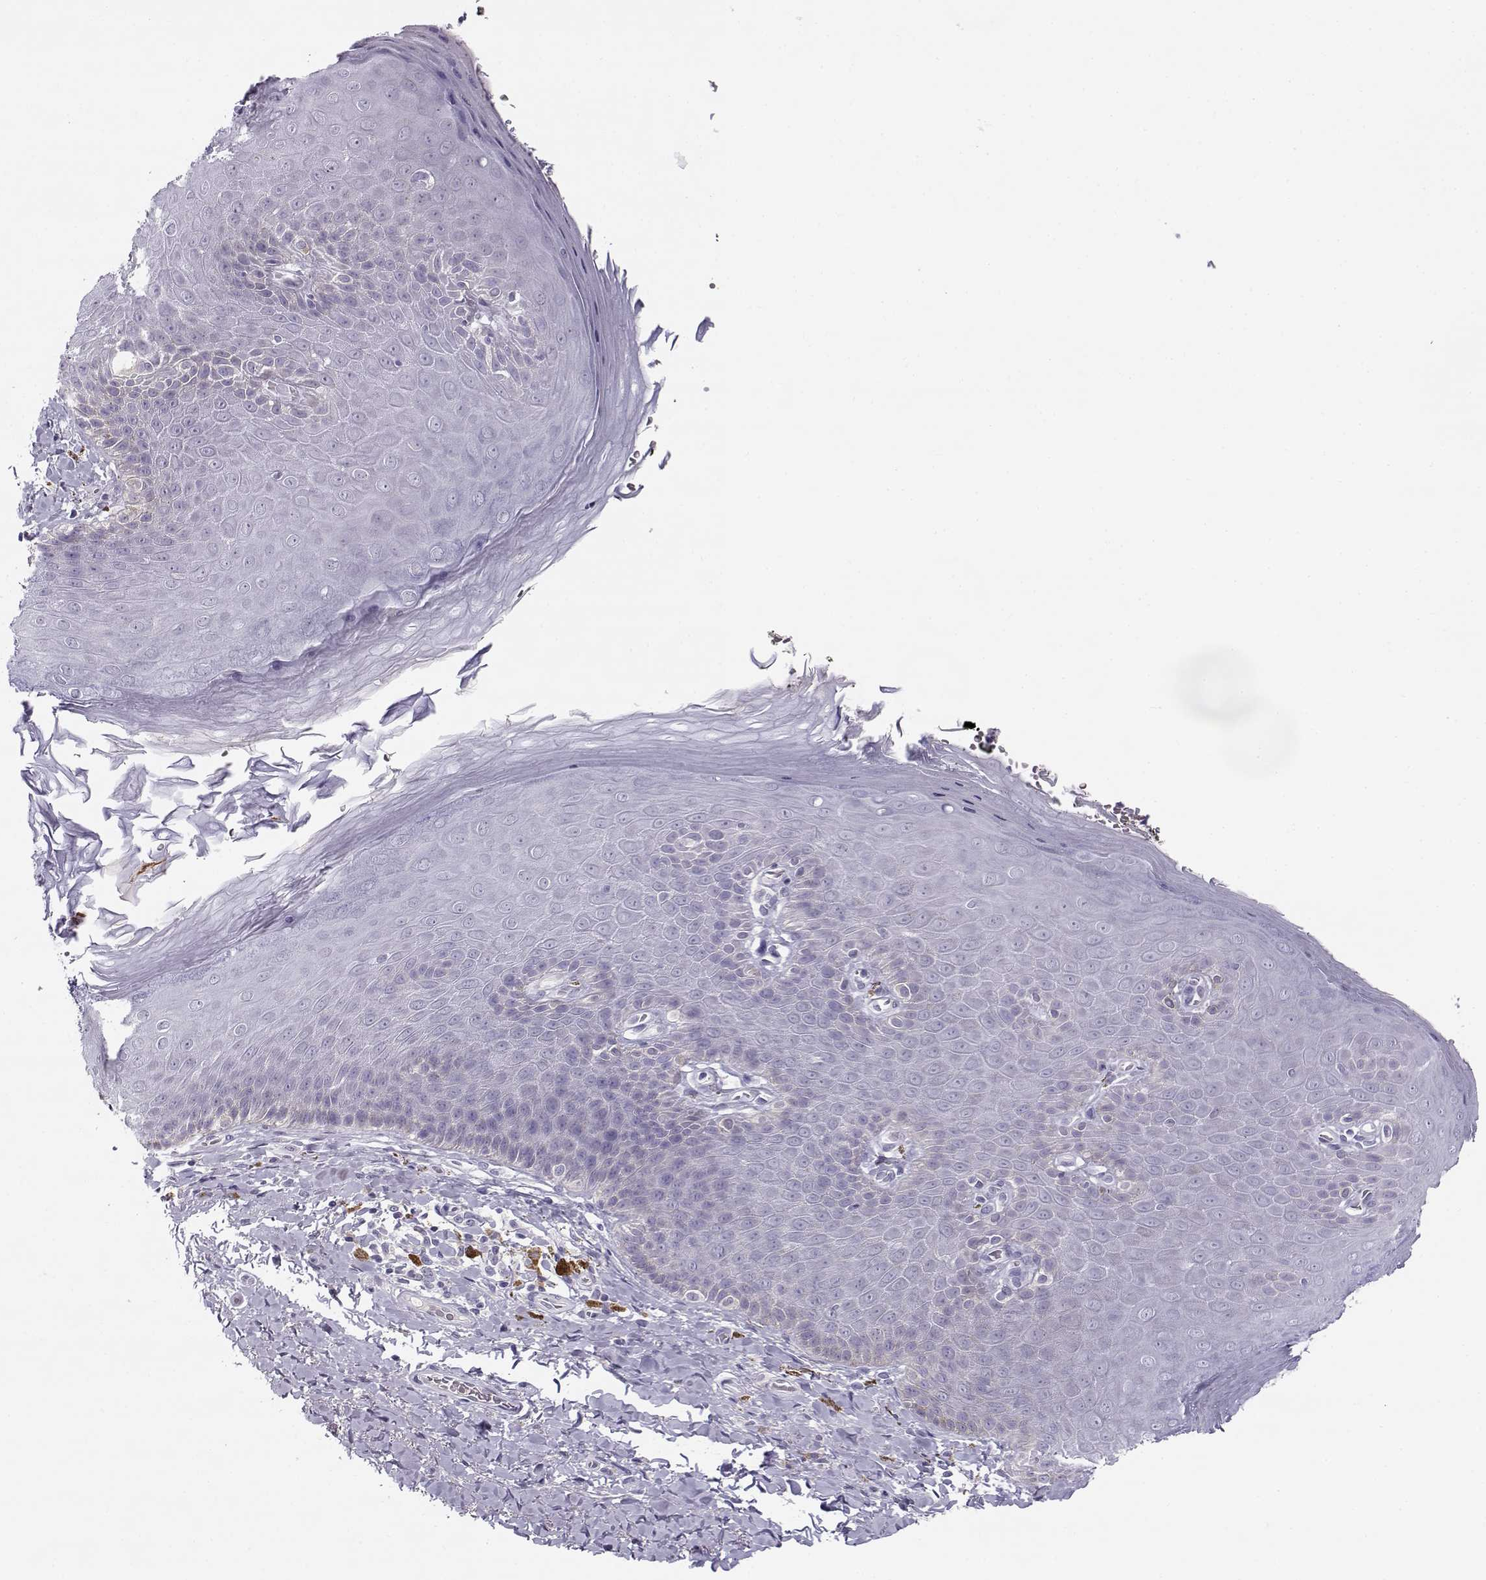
{"staining": {"intensity": "negative", "quantity": "none", "location": "none"}, "tissue": "skin", "cell_type": "Epidermal cells", "image_type": "normal", "snomed": [{"axis": "morphology", "description": "Normal tissue, NOS"}, {"axis": "topography", "description": "Anal"}], "caption": "This is an immunohistochemistry (IHC) image of unremarkable skin. There is no positivity in epidermal cells.", "gene": "CFAP77", "patient": {"sex": "male", "age": 53}}